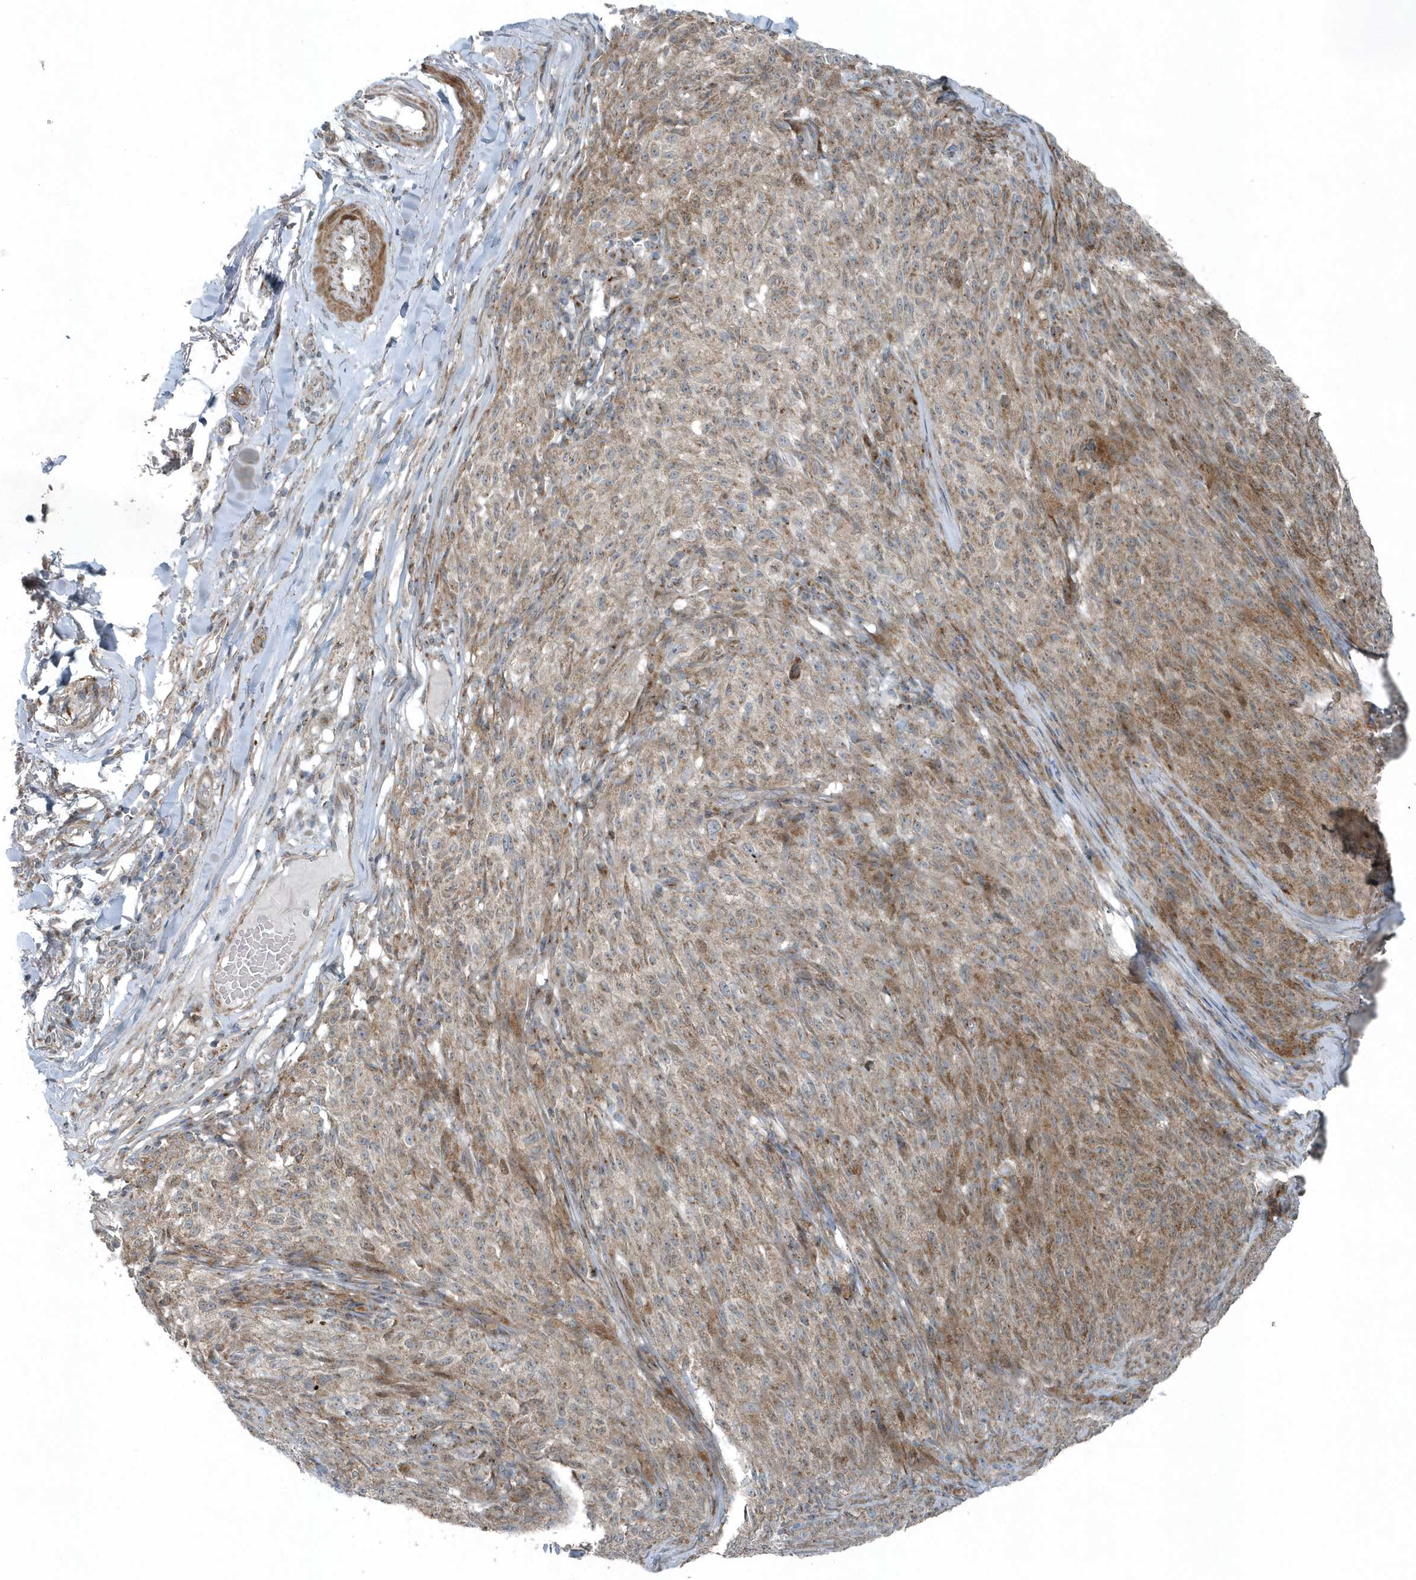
{"staining": {"intensity": "moderate", "quantity": ">75%", "location": "cytoplasmic/membranous"}, "tissue": "melanoma", "cell_type": "Tumor cells", "image_type": "cancer", "snomed": [{"axis": "morphology", "description": "Malignant melanoma, NOS"}, {"axis": "topography", "description": "Skin"}], "caption": "Immunohistochemistry (IHC) staining of malignant melanoma, which exhibits medium levels of moderate cytoplasmic/membranous positivity in approximately >75% of tumor cells indicating moderate cytoplasmic/membranous protein positivity. The staining was performed using DAB (3,3'-diaminobenzidine) (brown) for protein detection and nuclei were counterstained in hematoxylin (blue).", "gene": "GCC2", "patient": {"sex": "female", "age": 82}}